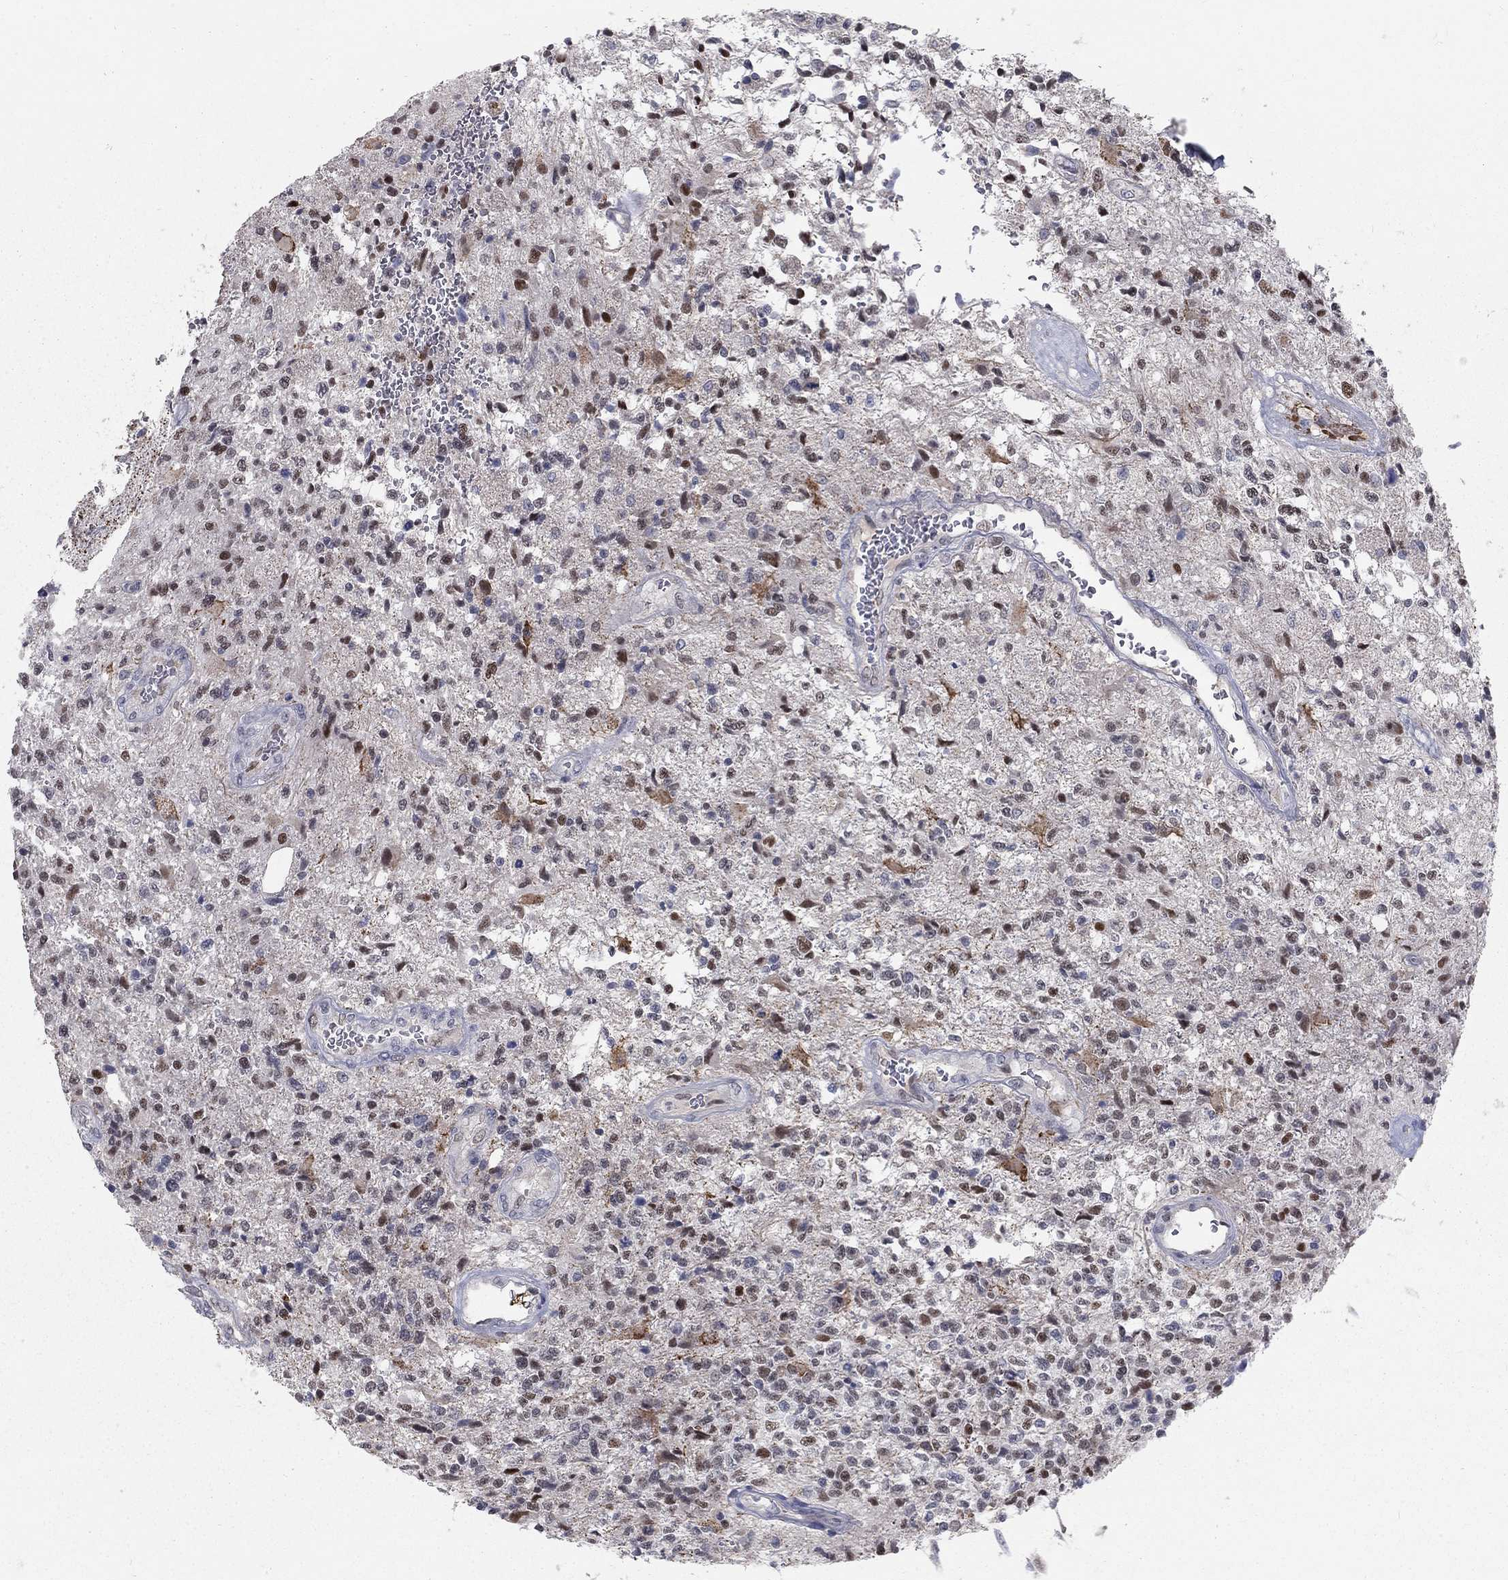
{"staining": {"intensity": "moderate", "quantity": "<25%", "location": "nuclear"}, "tissue": "glioma", "cell_type": "Tumor cells", "image_type": "cancer", "snomed": [{"axis": "morphology", "description": "Glioma, malignant, High grade"}, {"axis": "topography", "description": "Brain"}], "caption": "Protein expression analysis of glioma demonstrates moderate nuclear expression in approximately <25% of tumor cells.", "gene": "GCFC2", "patient": {"sex": "male", "age": 56}}